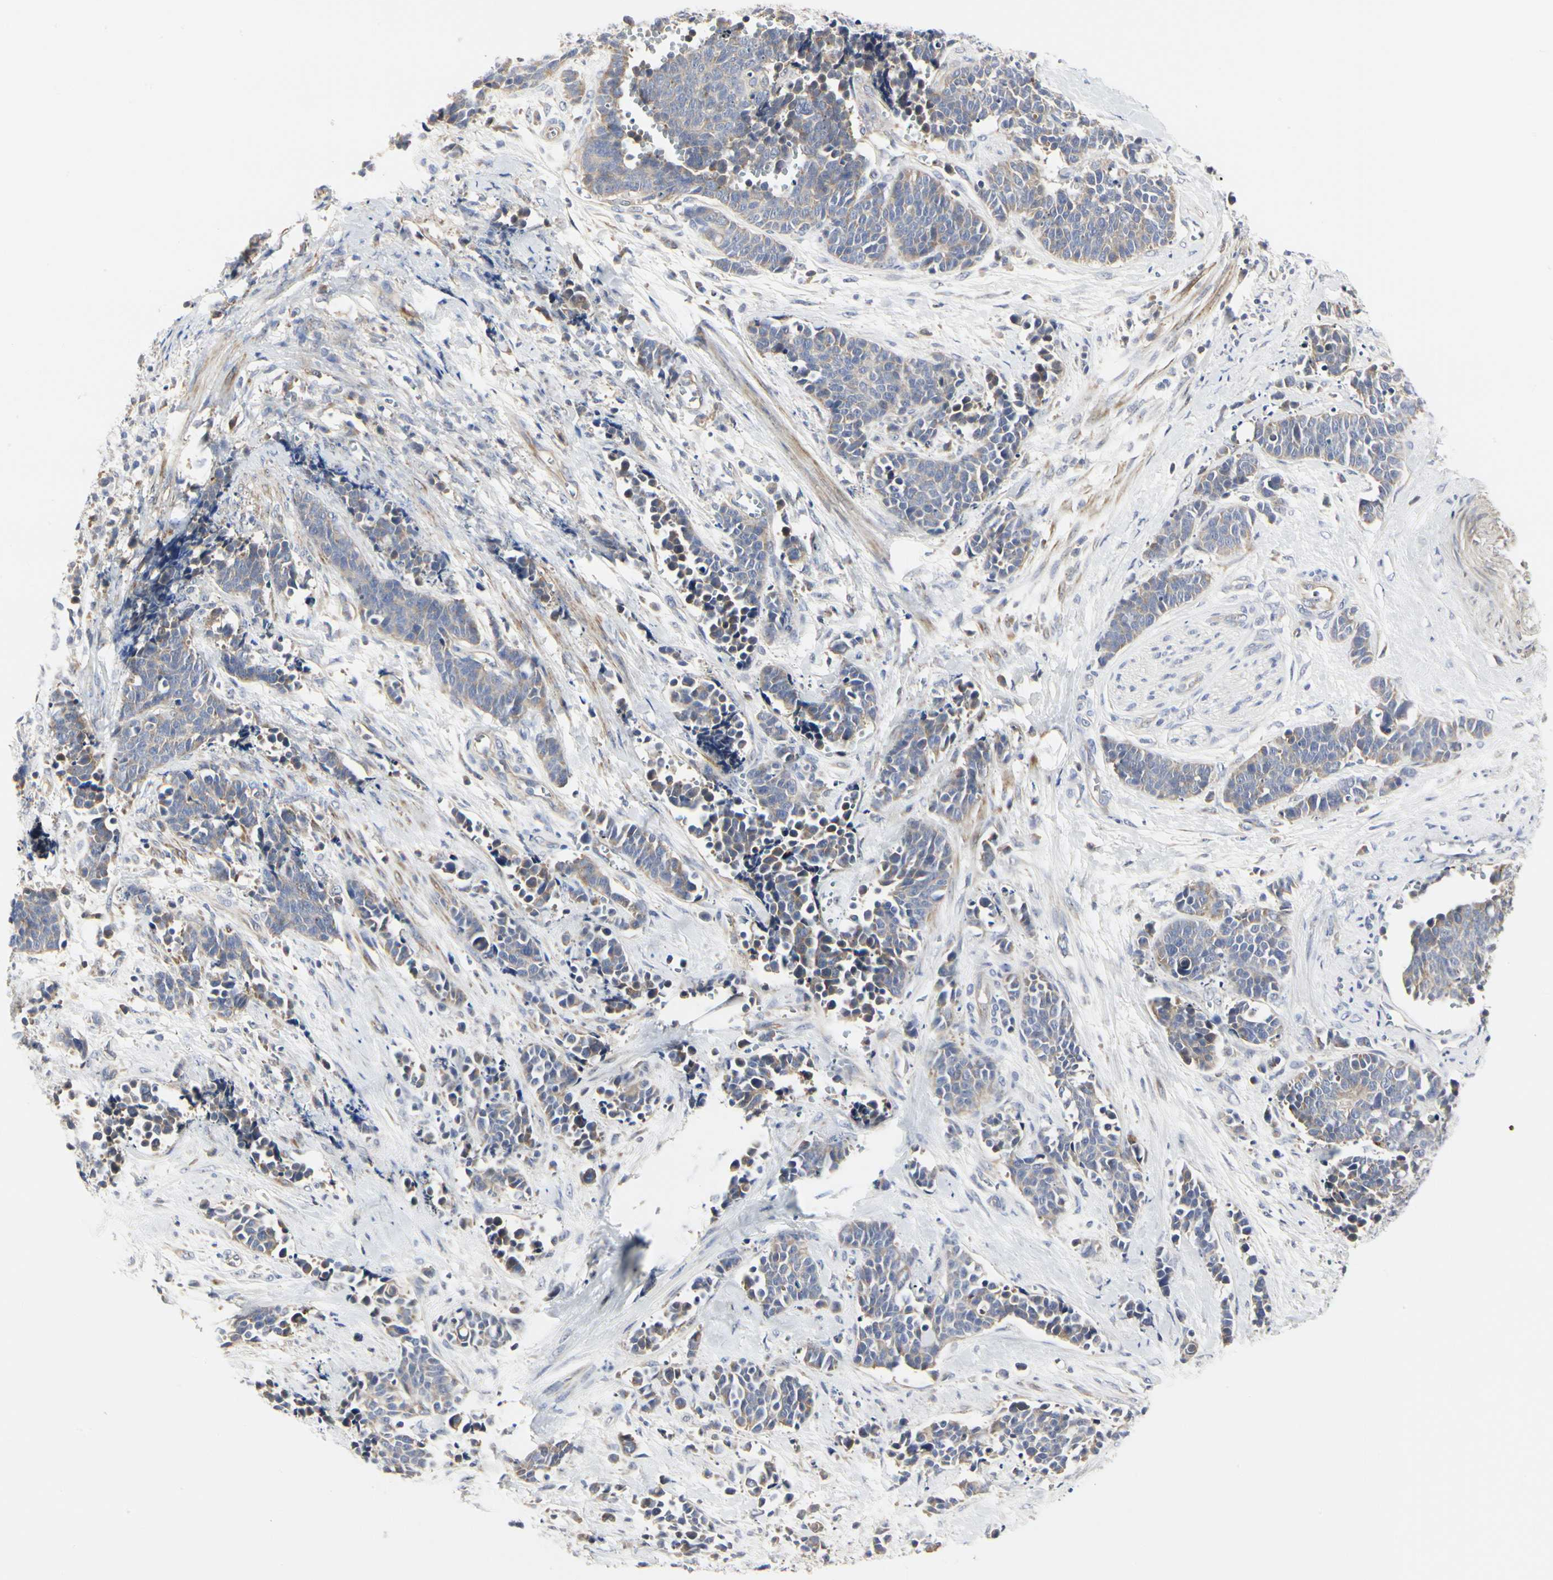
{"staining": {"intensity": "weak", "quantity": ">75%", "location": "cytoplasmic/membranous"}, "tissue": "cervical cancer", "cell_type": "Tumor cells", "image_type": "cancer", "snomed": [{"axis": "morphology", "description": "Squamous cell carcinoma, NOS"}, {"axis": "topography", "description": "Cervix"}], "caption": "Immunohistochemical staining of squamous cell carcinoma (cervical) demonstrates low levels of weak cytoplasmic/membranous positivity in about >75% of tumor cells.", "gene": "SHANK2", "patient": {"sex": "female", "age": 35}}